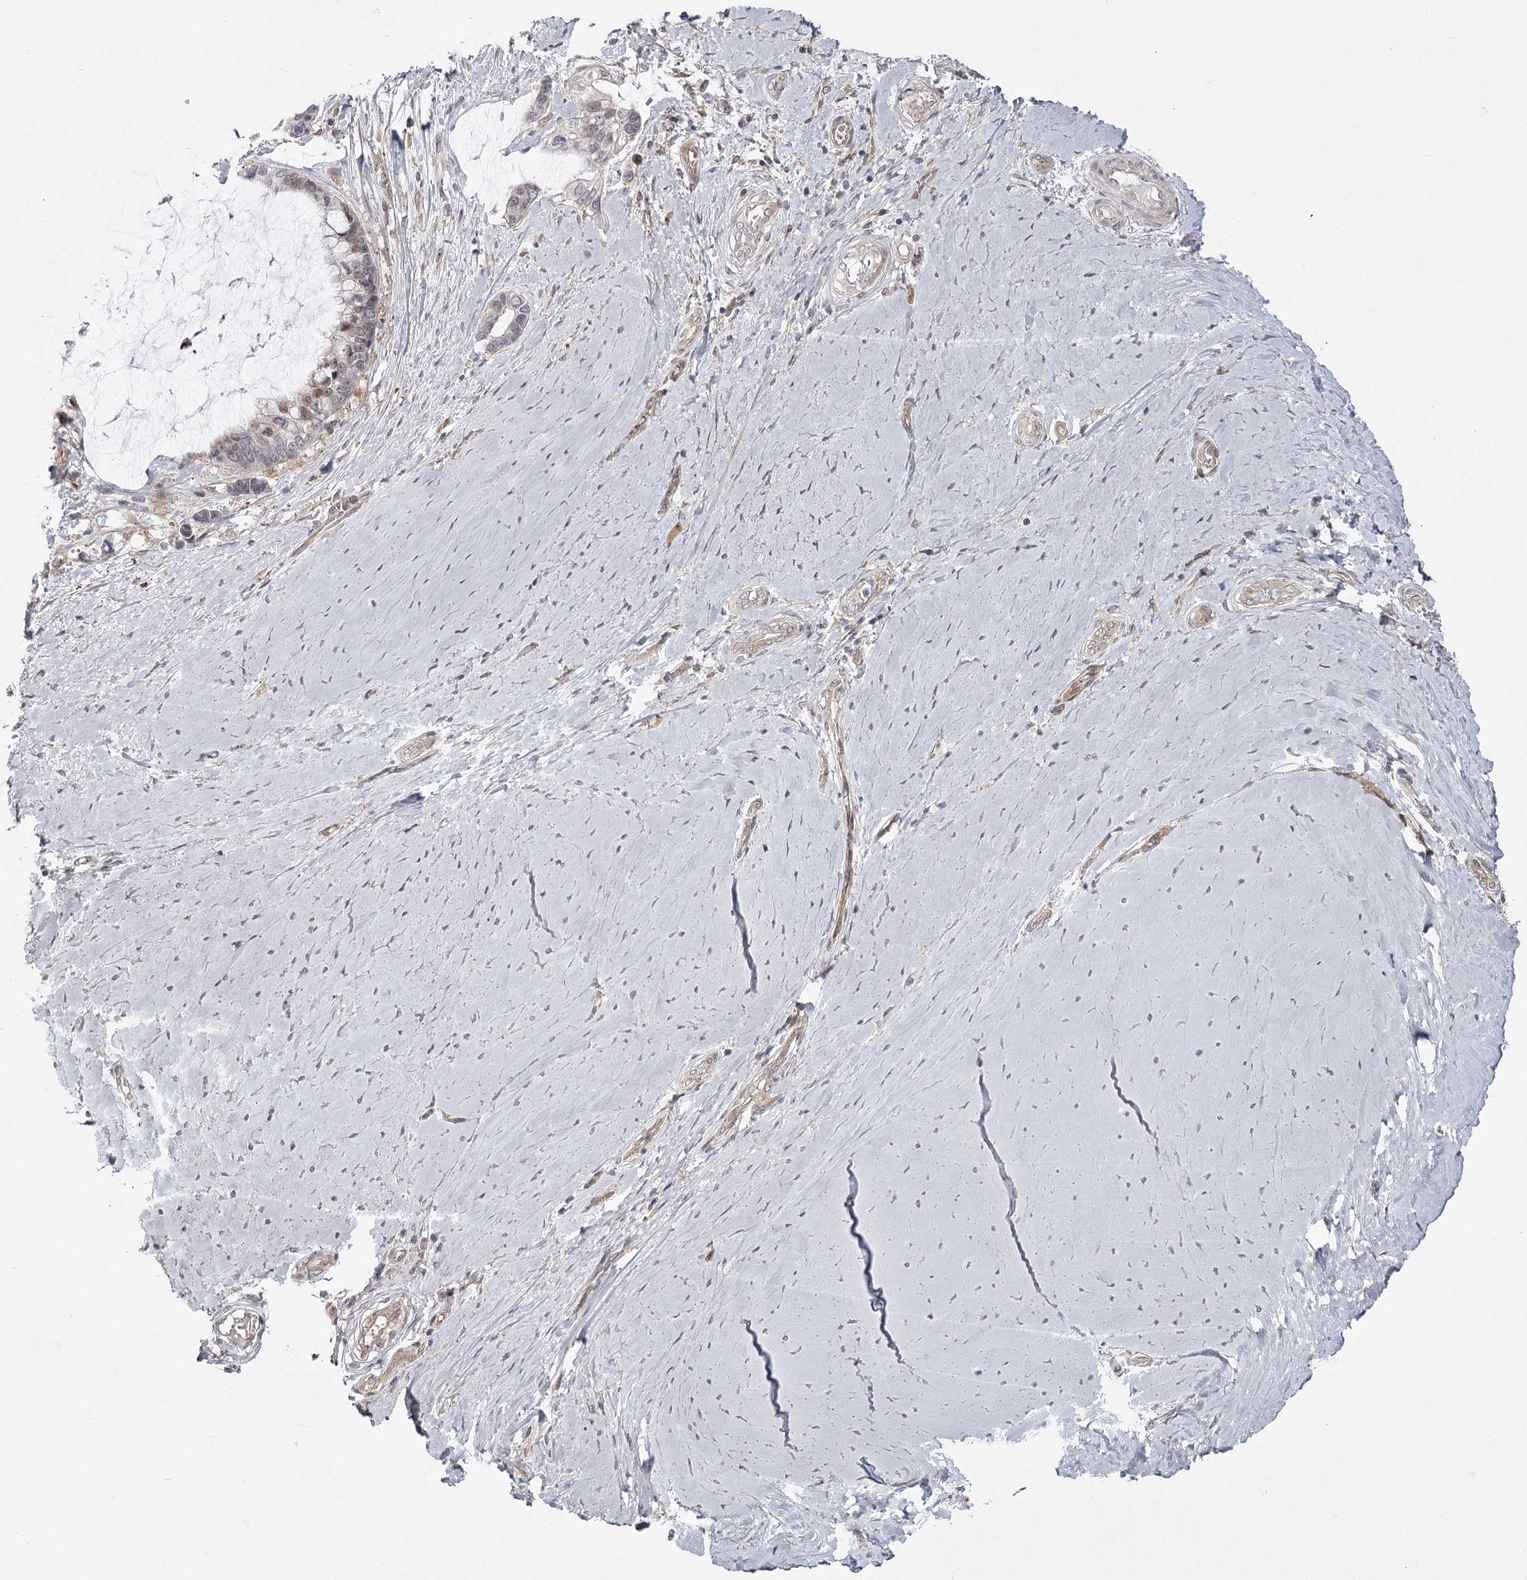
{"staining": {"intensity": "weak", "quantity": "<25%", "location": "nuclear"}, "tissue": "ovarian cancer", "cell_type": "Tumor cells", "image_type": "cancer", "snomed": [{"axis": "morphology", "description": "Cystadenocarcinoma, mucinous, NOS"}, {"axis": "topography", "description": "Ovary"}], "caption": "This photomicrograph is of ovarian mucinous cystadenocarcinoma stained with IHC to label a protein in brown with the nuclei are counter-stained blue. There is no positivity in tumor cells.", "gene": "CCNG2", "patient": {"sex": "female", "age": 39}}